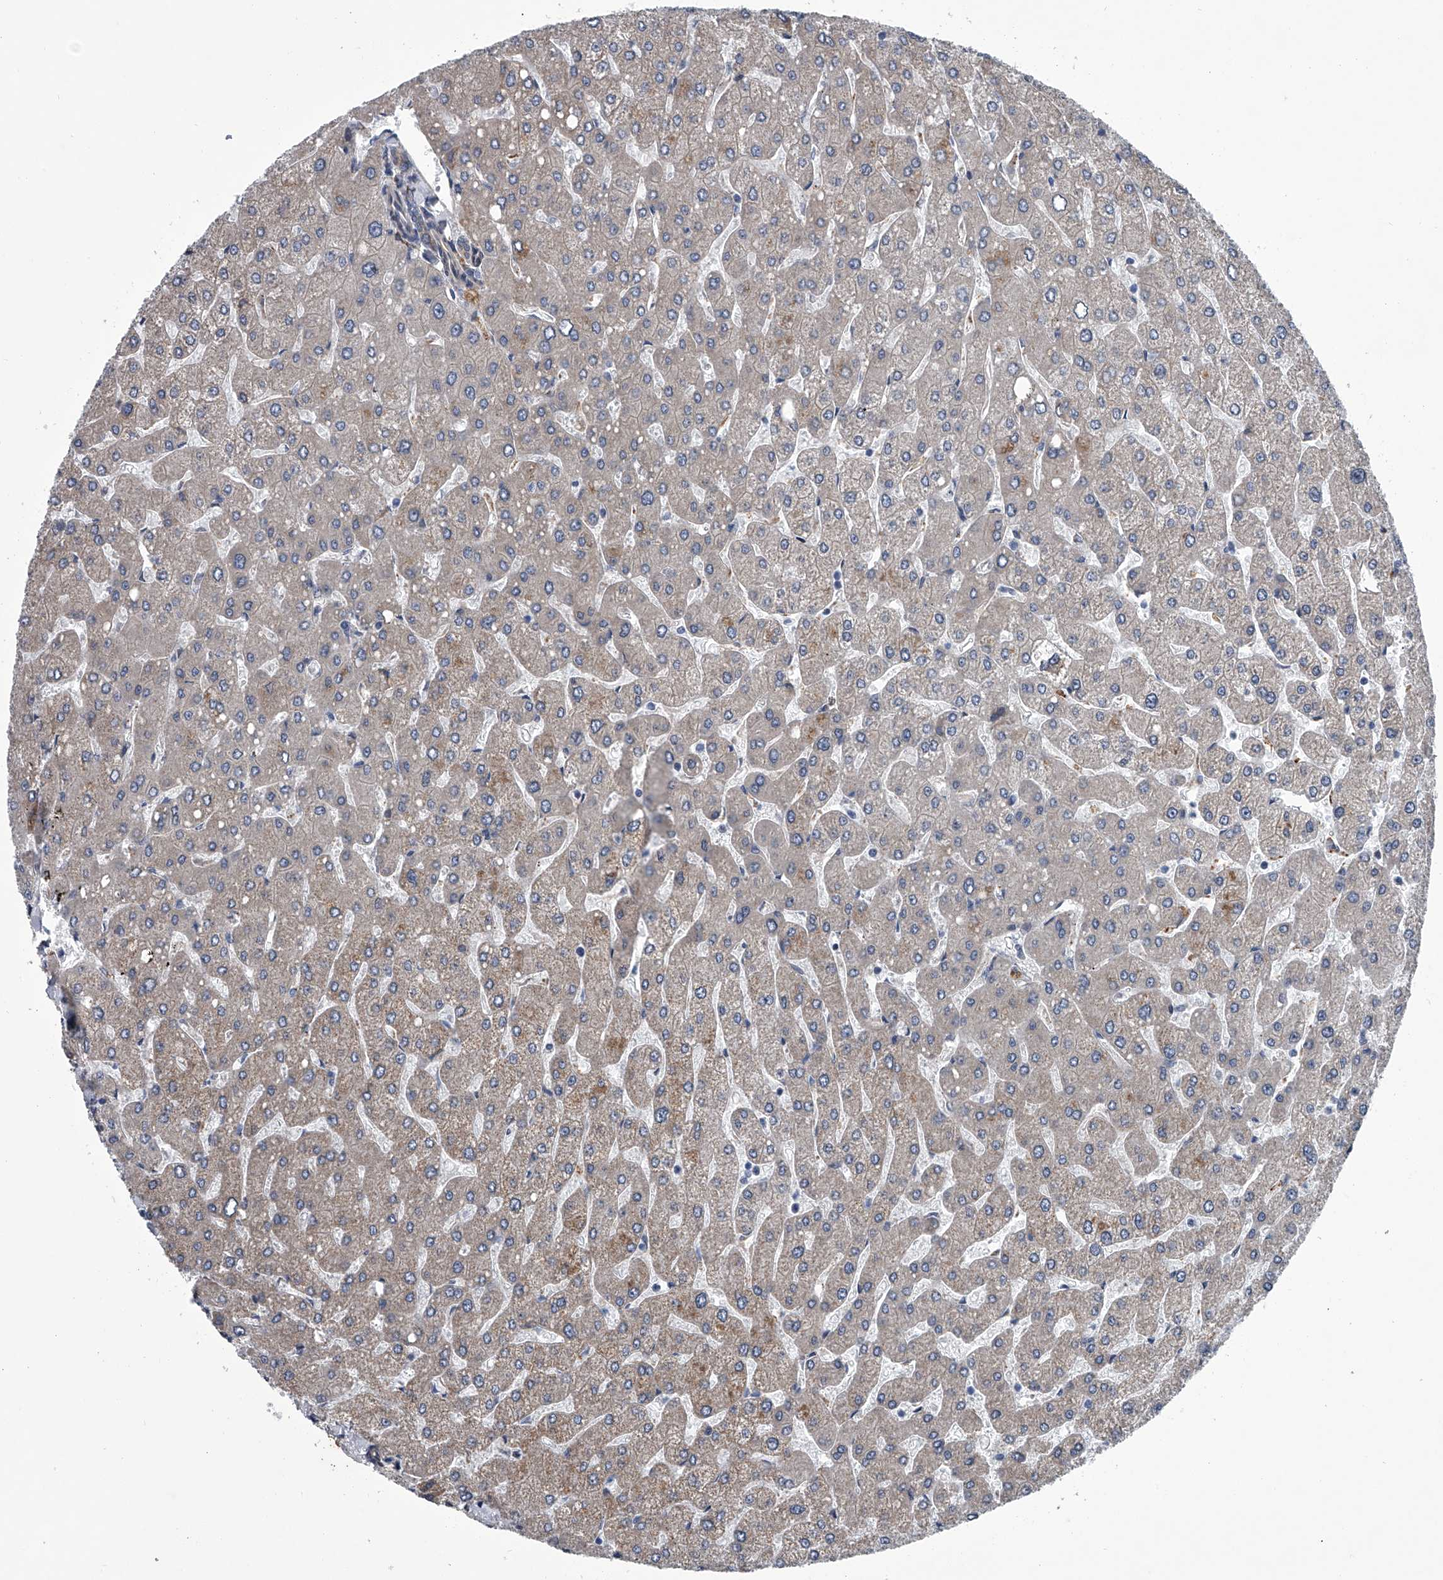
{"staining": {"intensity": "negative", "quantity": "none", "location": "none"}, "tissue": "liver", "cell_type": "Cholangiocytes", "image_type": "normal", "snomed": [{"axis": "morphology", "description": "Normal tissue, NOS"}, {"axis": "topography", "description": "Liver"}], "caption": "Cholangiocytes are negative for protein expression in unremarkable human liver. (DAB IHC, high magnification).", "gene": "ABCG1", "patient": {"sex": "male", "age": 55}}